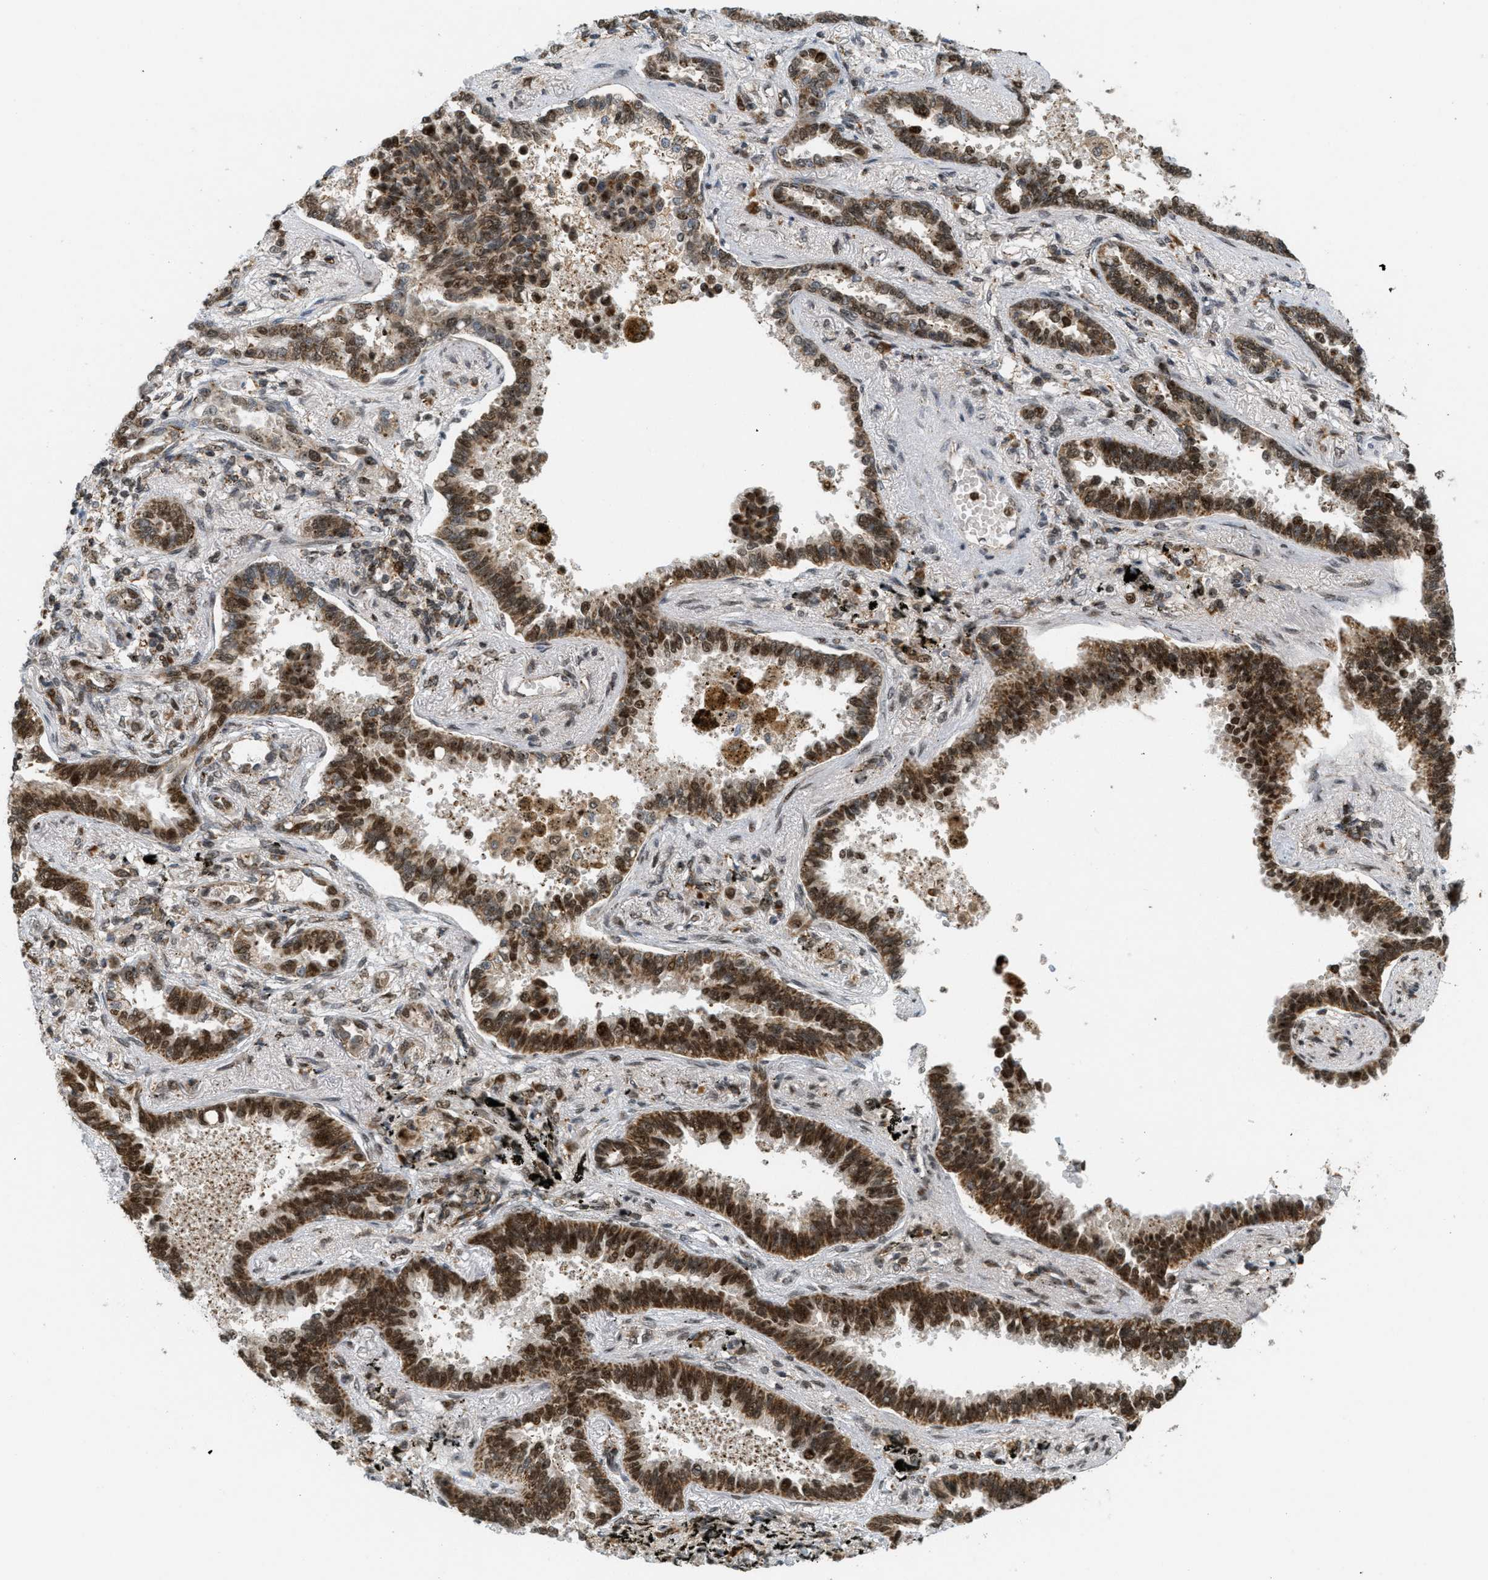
{"staining": {"intensity": "strong", "quantity": ">75%", "location": "nuclear"}, "tissue": "lung cancer", "cell_type": "Tumor cells", "image_type": "cancer", "snomed": [{"axis": "morphology", "description": "Normal tissue, NOS"}, {"axis": "morphology", "description": "Adenocarcinoma, NOS"}, {"axis": "topography", "description": "Lung"}], "caption": "Protein positivity by immunohistochemistry reveals strong nuclear positivity in about >75% of tumor cells in lung adenocarcinoma.", "gene": "TLK1", "patient": {"sex": "male", "age": 59}}